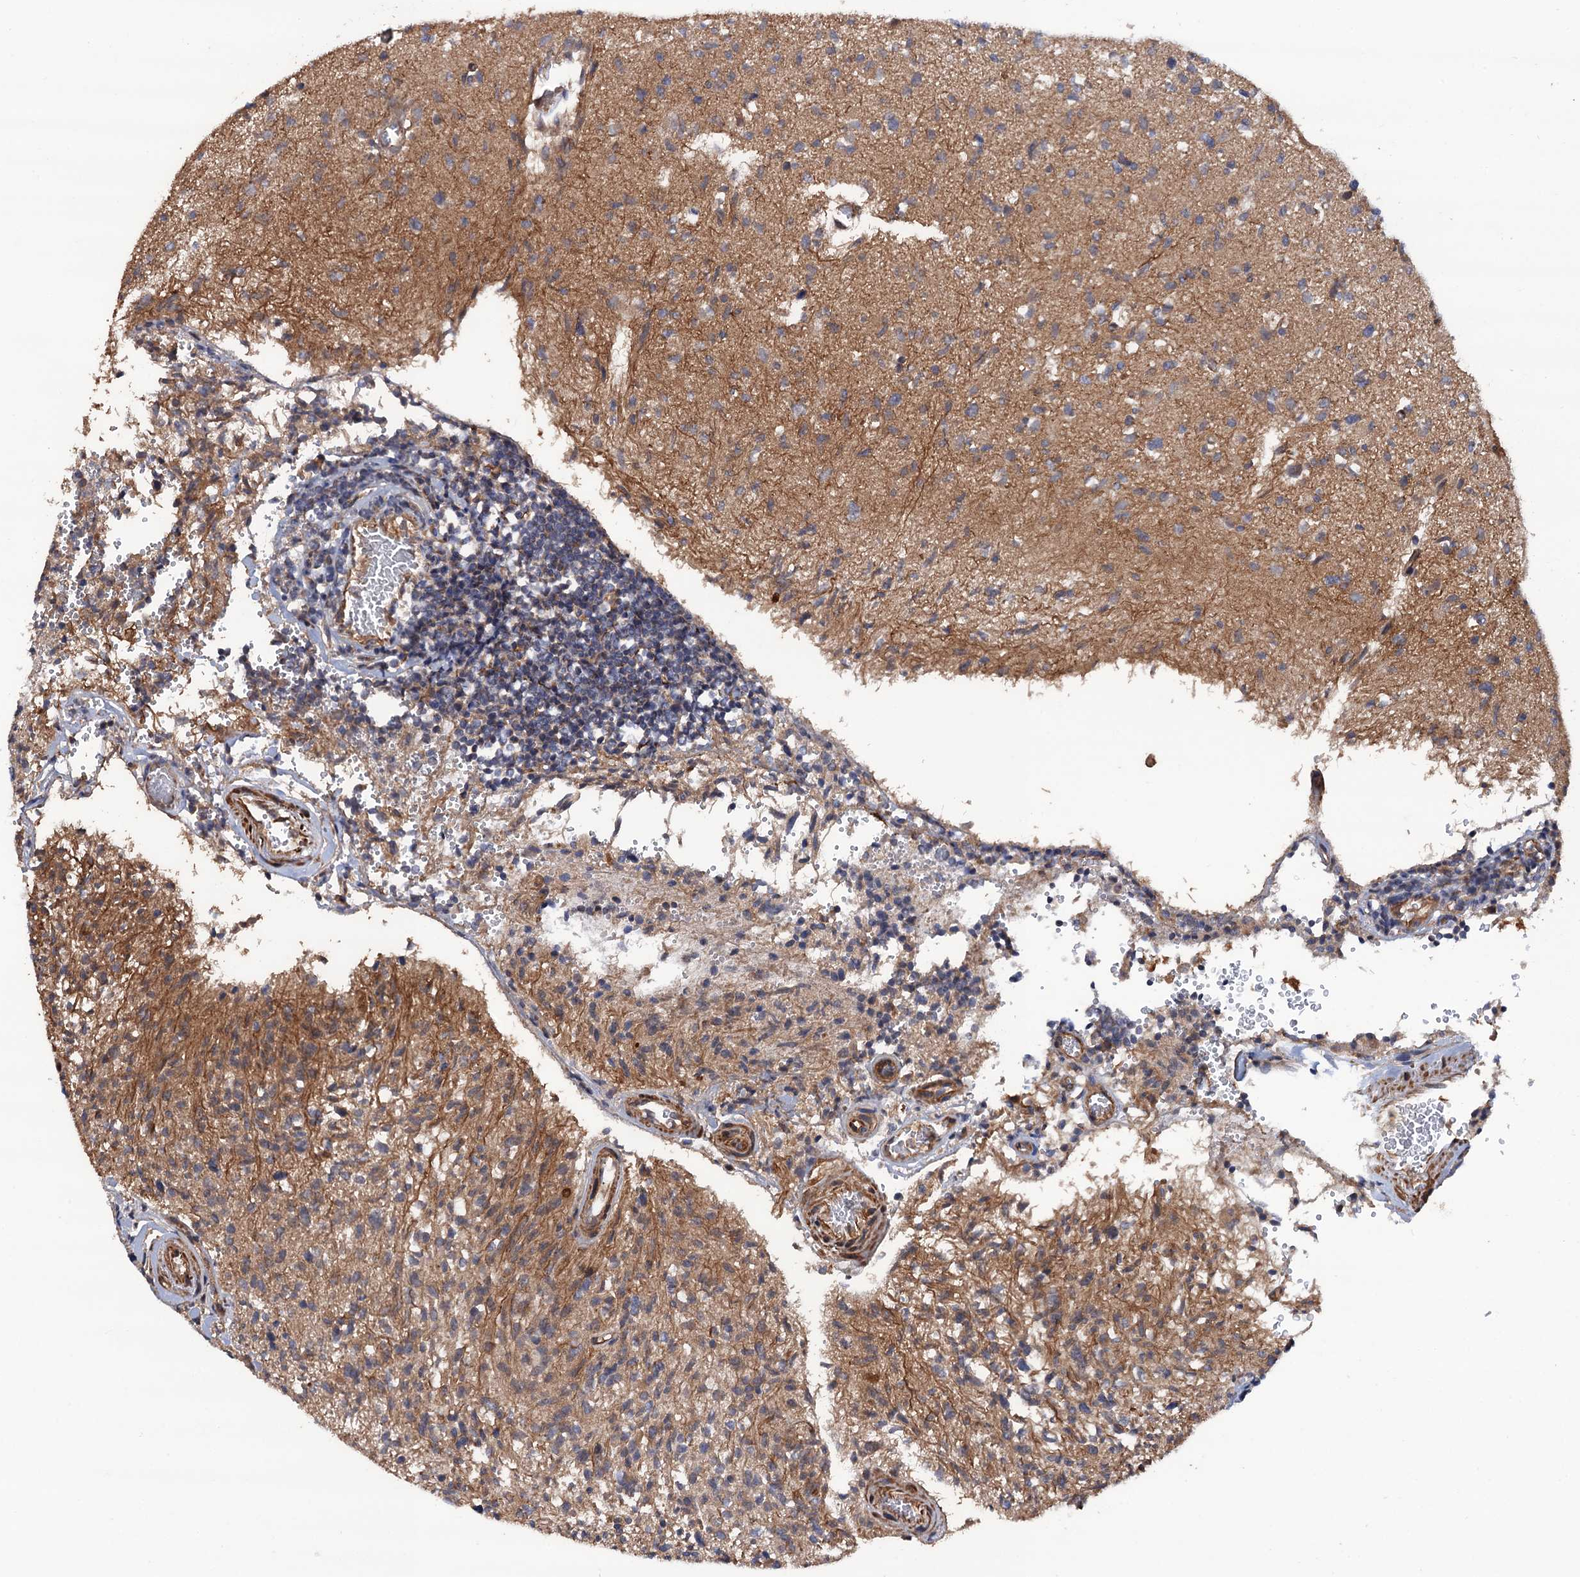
{"staining": {"intensity": "weak", "quantity": ">75%", "location": "cytoplasmic/membranous"}, "tissue": "glioma", "cell_type": "Tumor cells", "image_type": "cancer", "snomed": [{"axis": "morphology", "description": "Glioma, malignant, High grade"}, {"axis": "topography", "description": "Brain"}], "caption": "High-grade glioma (malignant) stained with IHC displays weak cytoplasmic/membranous staining in about >75% of tumor cells. The staining was performed using DAB, with brown indicating positive protein expression. Nuclei are stained blue with hematoxylin.", "gene": "FSIP1", "patient": {"sex": "female", "age": 57}}